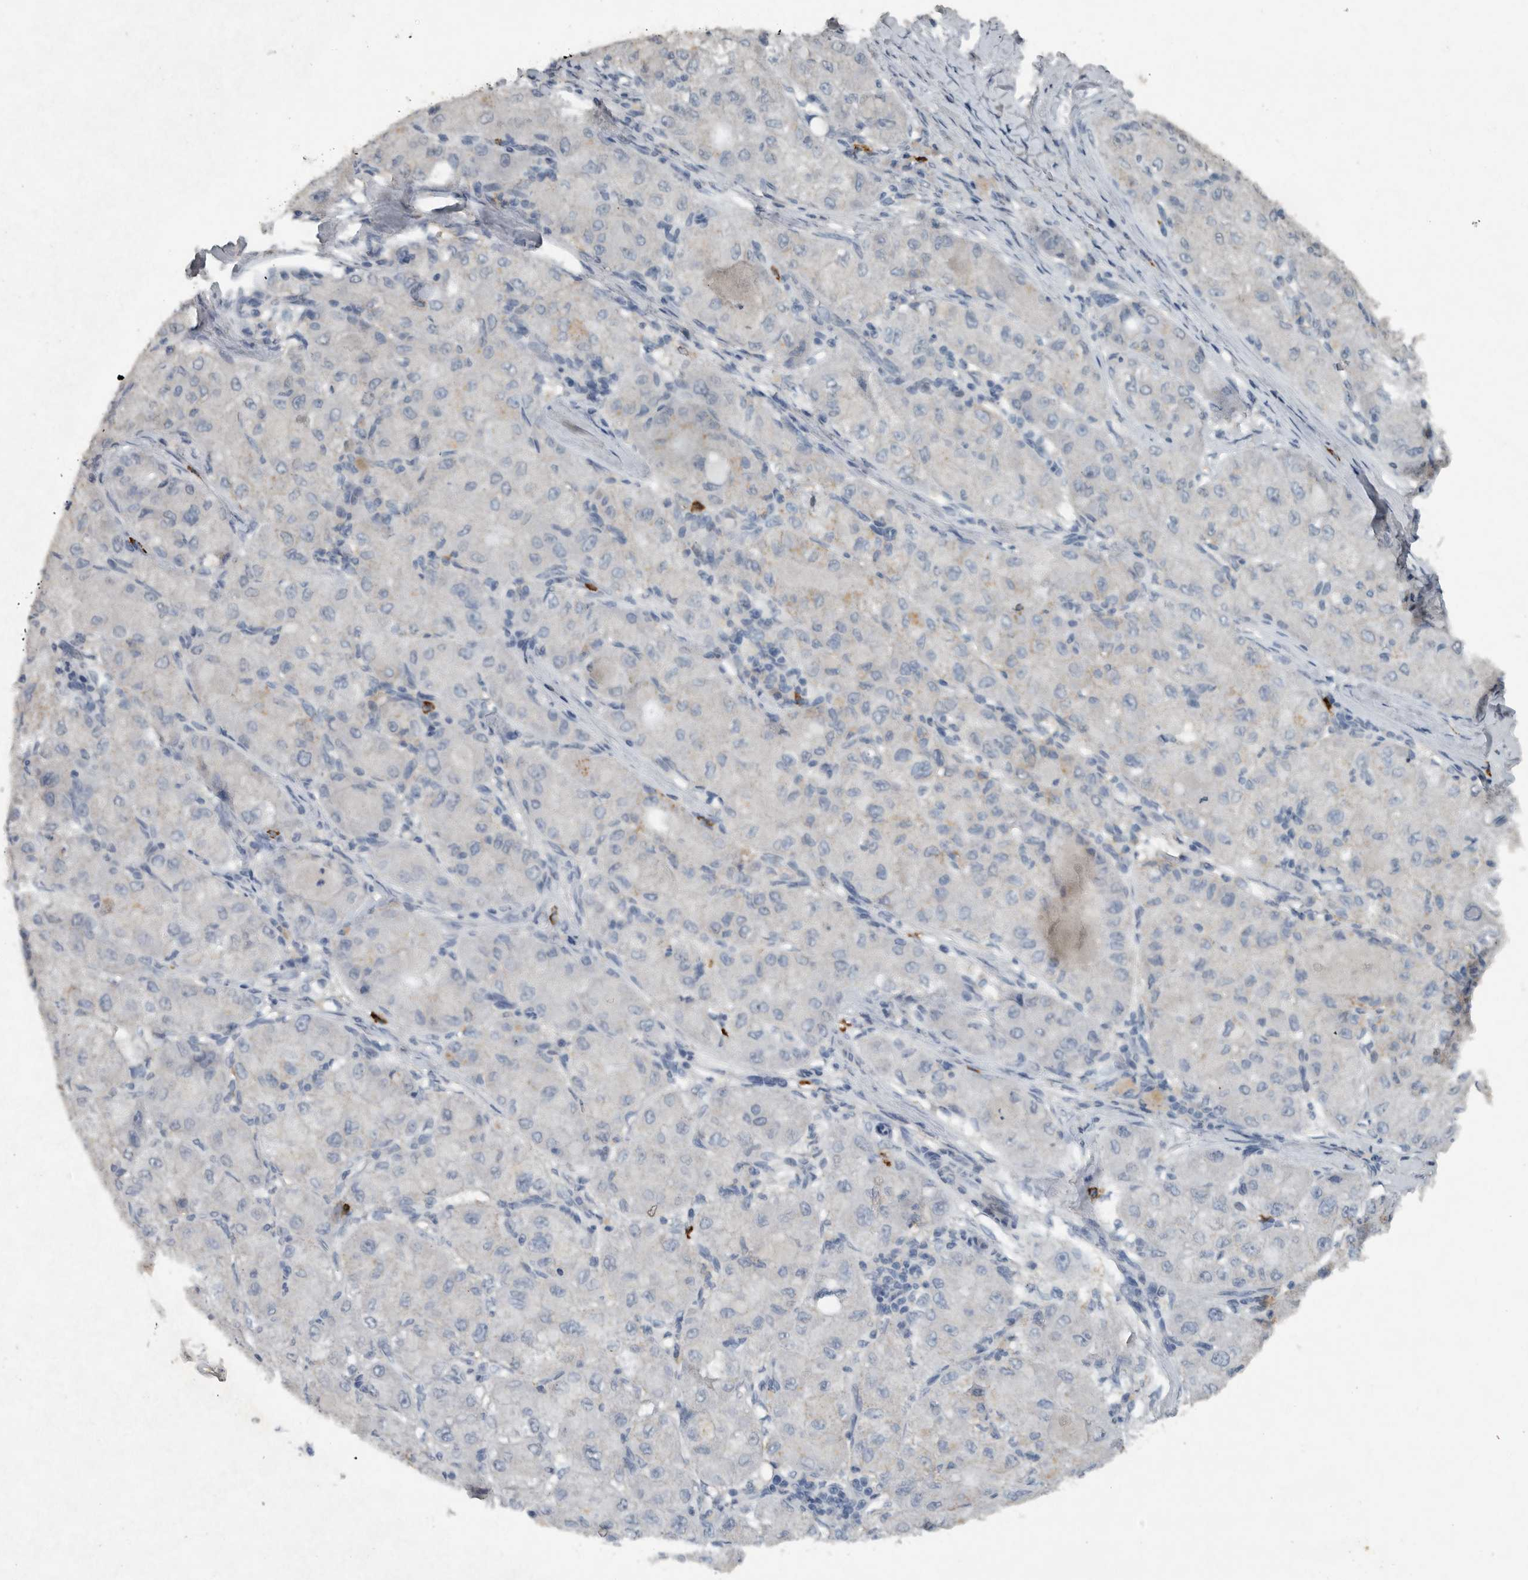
{"staining": {"intensity": "negative", "quantity": "none", "location": "none"}, "tissue": "liver cancer", "cell_type": "Tumor cells", "image_type": "cancer", "snomed": [{"axis": "morphology", "description": "Carcinoma, Hepatocellular, NOS"}, {"axis": "topography", "description": "Liver"}], "caption": "A high-resolution image shows immunohistochemistry staining of hepatocellular carcinoma (liver), which displays no significant staining in tumor cells.", "gene": "IL20", "patient": {"sex": "male", "age": 80}}